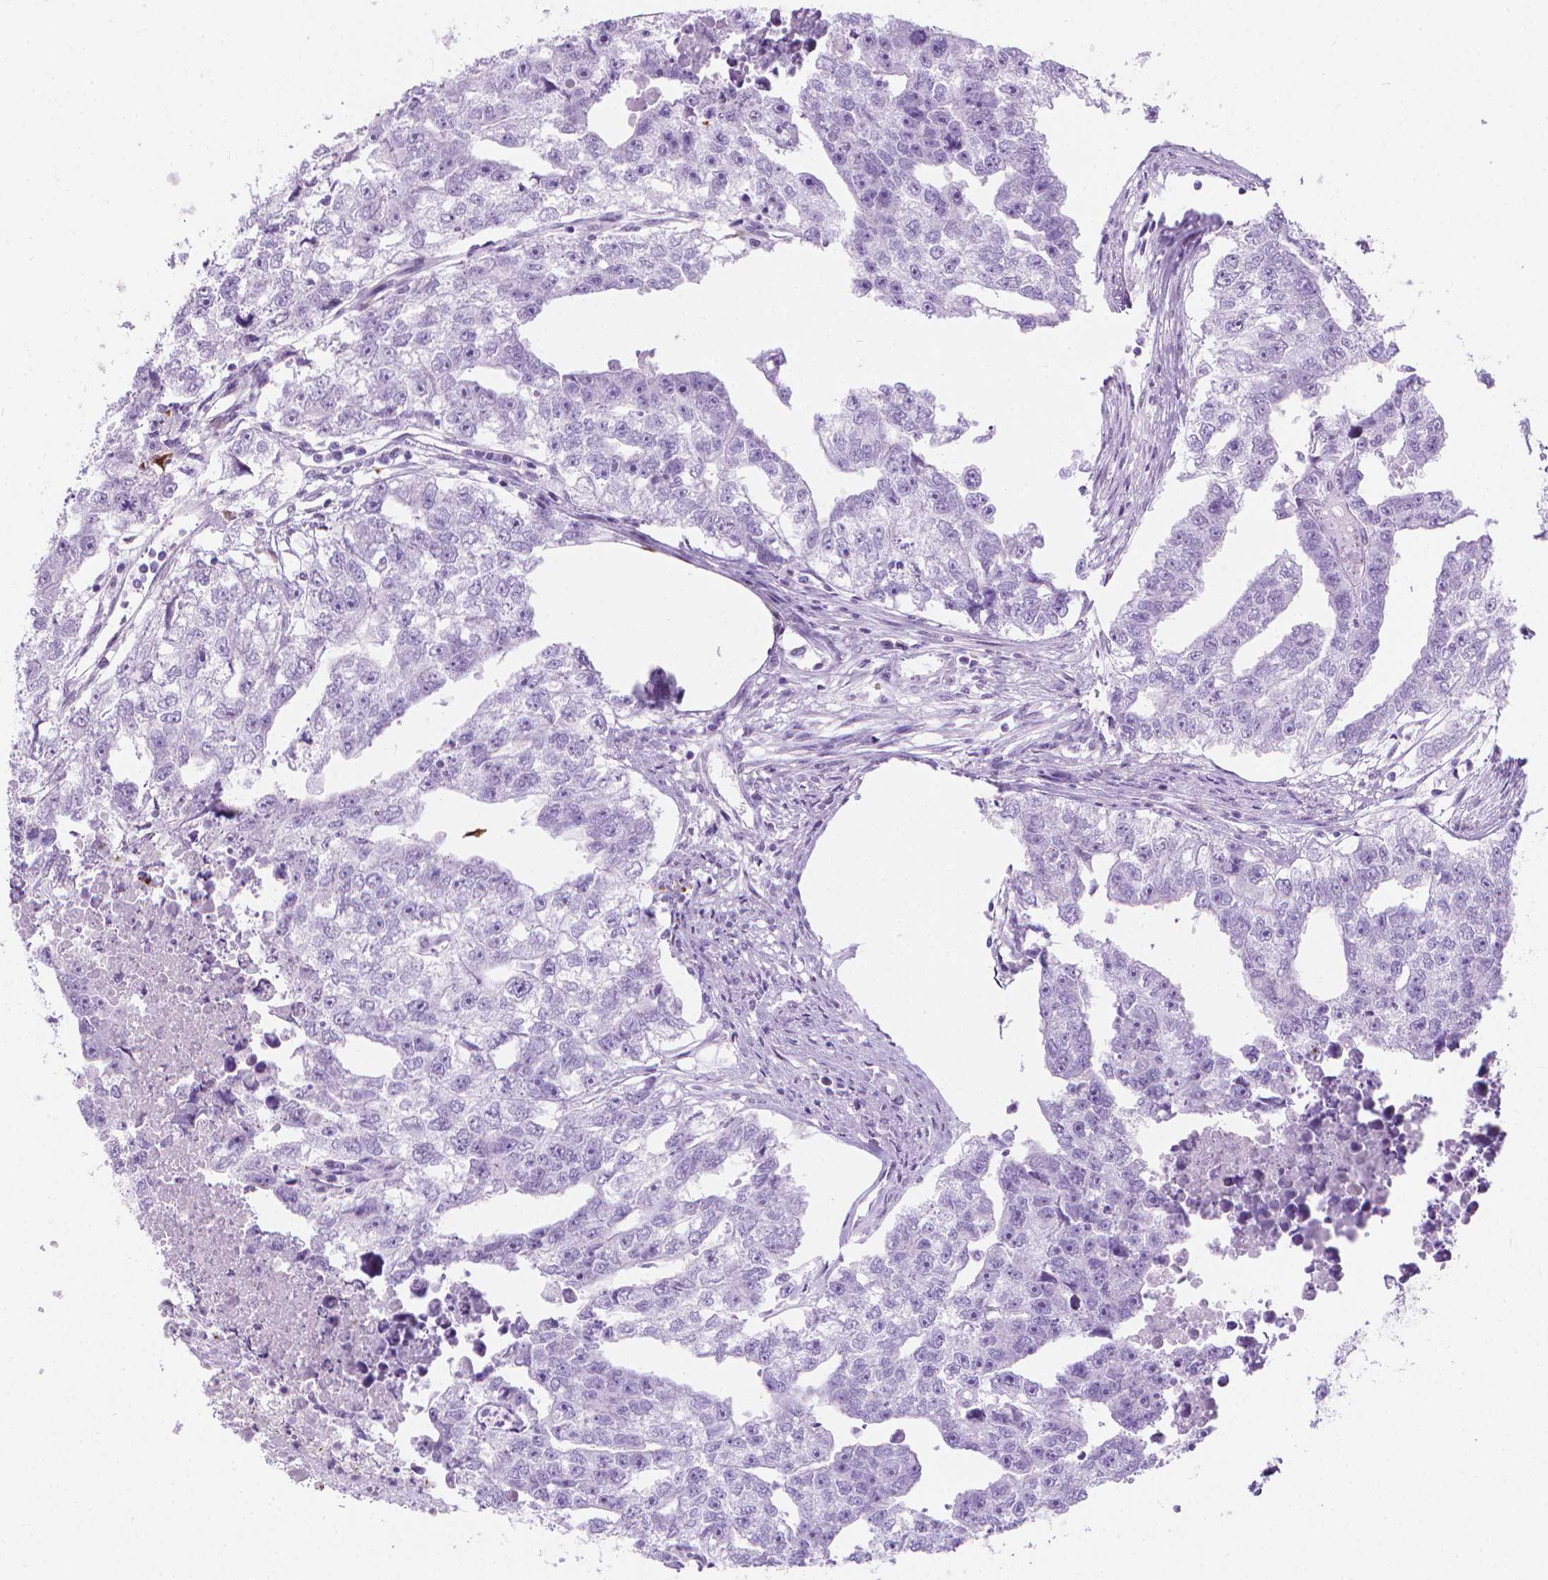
{"staining": {"intensity": "negative", "quantity": "none", "location": "none"}, "tissue": "testis cancer", "cell_type": "Tumor cells", "image_type": "cancer", "snomed": [{"axis": "morphology", "description": "Carcinoma, Embryonal, NOS"}, {"axis": "morphology", "description": "Teratoma, malignant, NOS"}, {"axis": "topography", "description": "Testis"}], "caption": "Testis cancer was stained to show a protein in brown. There is no significant expression in tumor cells.", "gene": "CFAP52", "patient": {"sex": "male", "age": 44}}